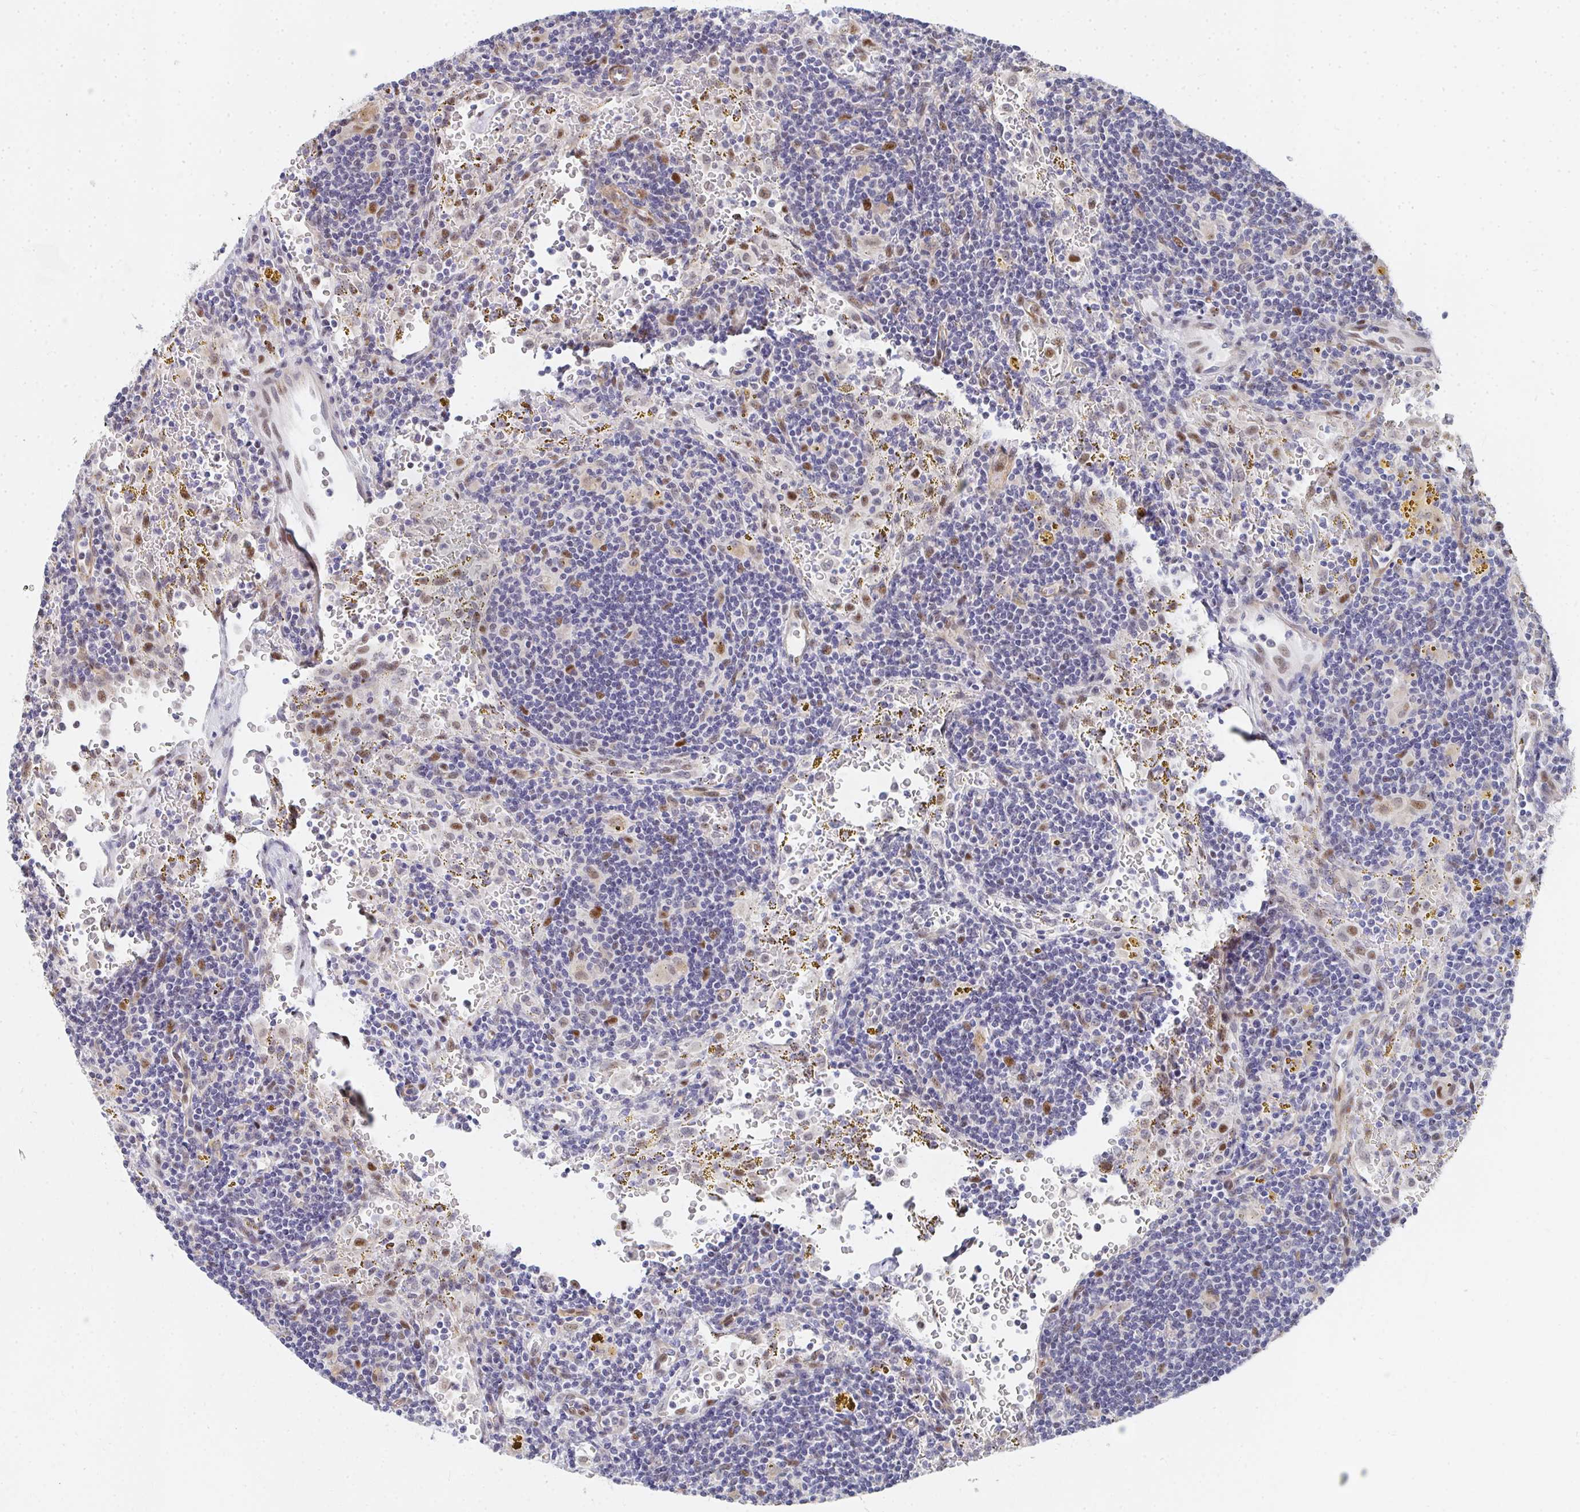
{"staining": {"intensity": "moderate", "quantity": "<25%", "location": "nuclear"}, "tissue": "lymphoma", "cell_type": "Tumor cells", "image_type": "cancer", "snomed": [{"axis": "morphology", "description": "Malignant lymphoma, non-Hodgkin's type, Low grade"}, {"axis": "topography", "description": "Spleen"}], "caption": "This photomicrograph reveals immunohistochemistry staining of human lymphoma, with low moderate nuclear positivity in about <25% of tumor cells.", "gene": "ZIC3", "patient": {"sex": "female", "age": 70}}